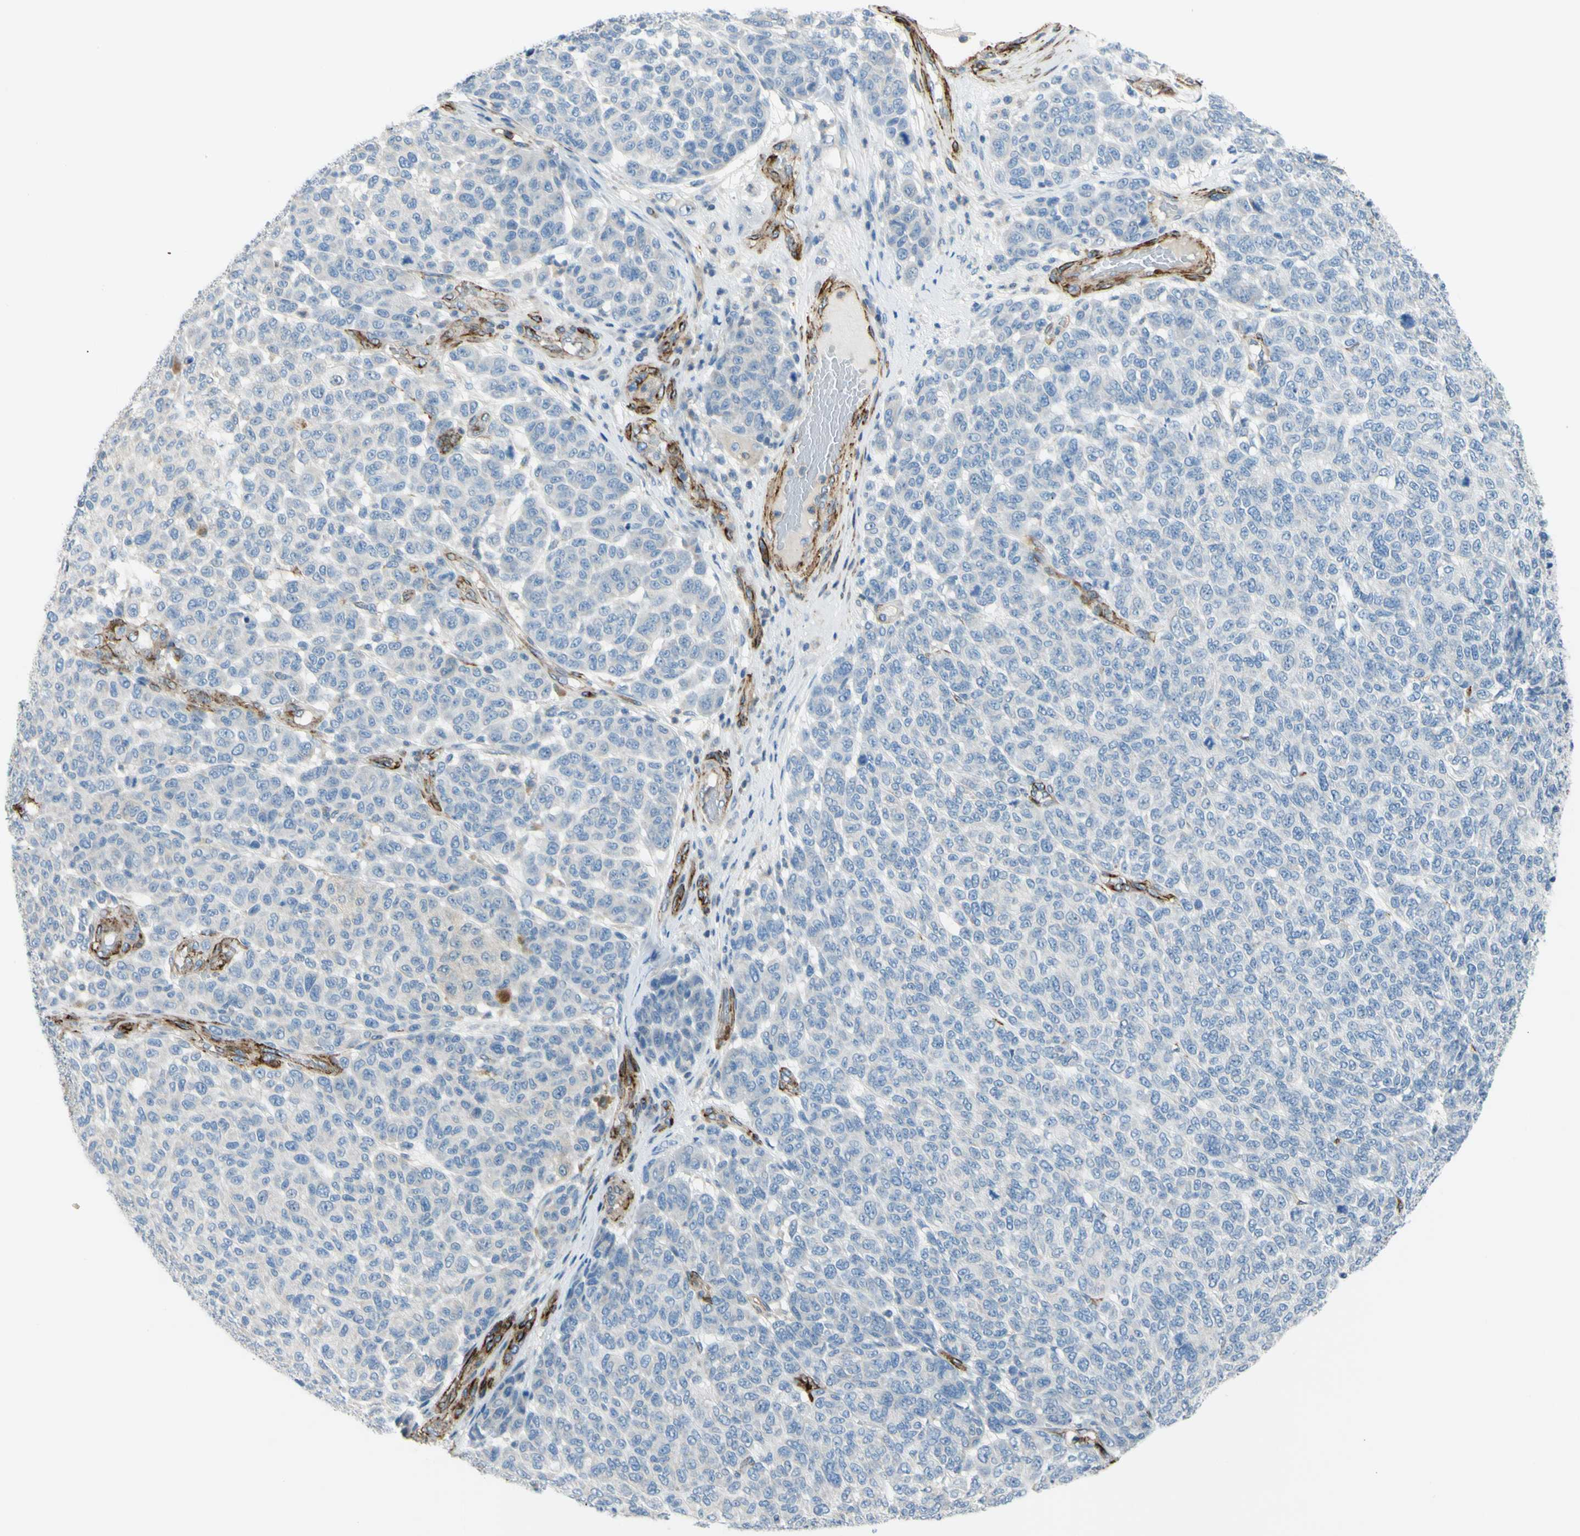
{"staining": {"intensity": "negative", "quantity": "none", "location": "none"}, "tissue": "melanoma", "cell_type": "Tumor cells", "image_type": "cancer", "snomed": [{"axis": "morphology", "description": "Malignant melanoma, NOS"}, {"axis": "topography", "description": "Skin"}], "caption": "Image shows no protein staining in tumor cells of melanoma tissue.", "gene": "PRRG2", "patient": {"sex": "male", "age": 59}}